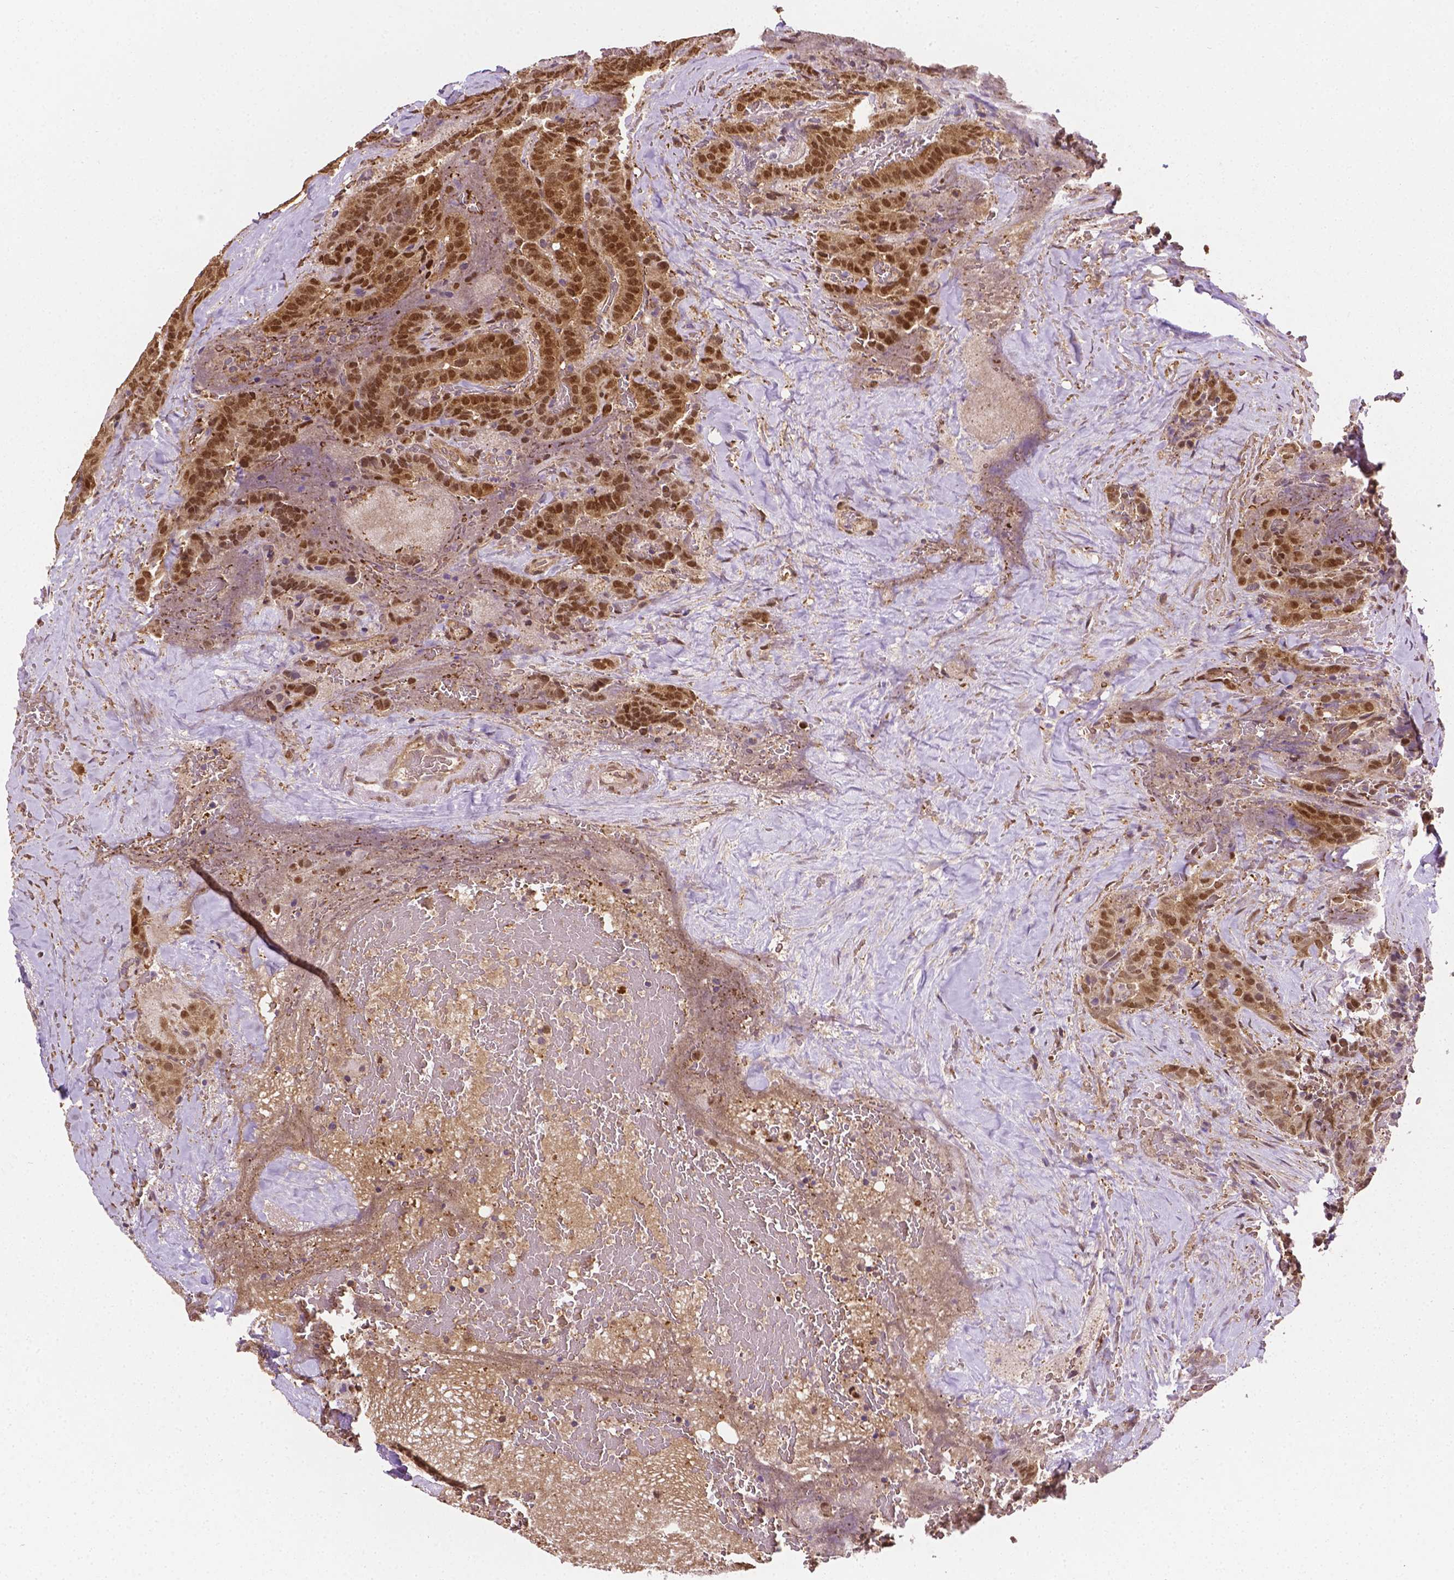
{"staining": {"intensity": "moderate", "quantity": ">75%", "location": "cytoplasmic/membranous,nuclear"}, "tissue": "thyroid cancer", "cell_type": "Tumor cells", "image_type": "cancer", "snomed": [{"axis": "morphology", "description": "Papillary adenocarcinoma, NOS"}, {"axis": "topography", "description": "Thyroid gland"}], "caption": "Immunohistochemical staining of thyroid cancer (papillary adenocarcinoma) reveals medium levels of moderate cytoplasmic/membranous and nuclear expression in approximately >75% of tumor cells.", "gene": "YAP1", "patient": {"sex": "male", "age": 61}}